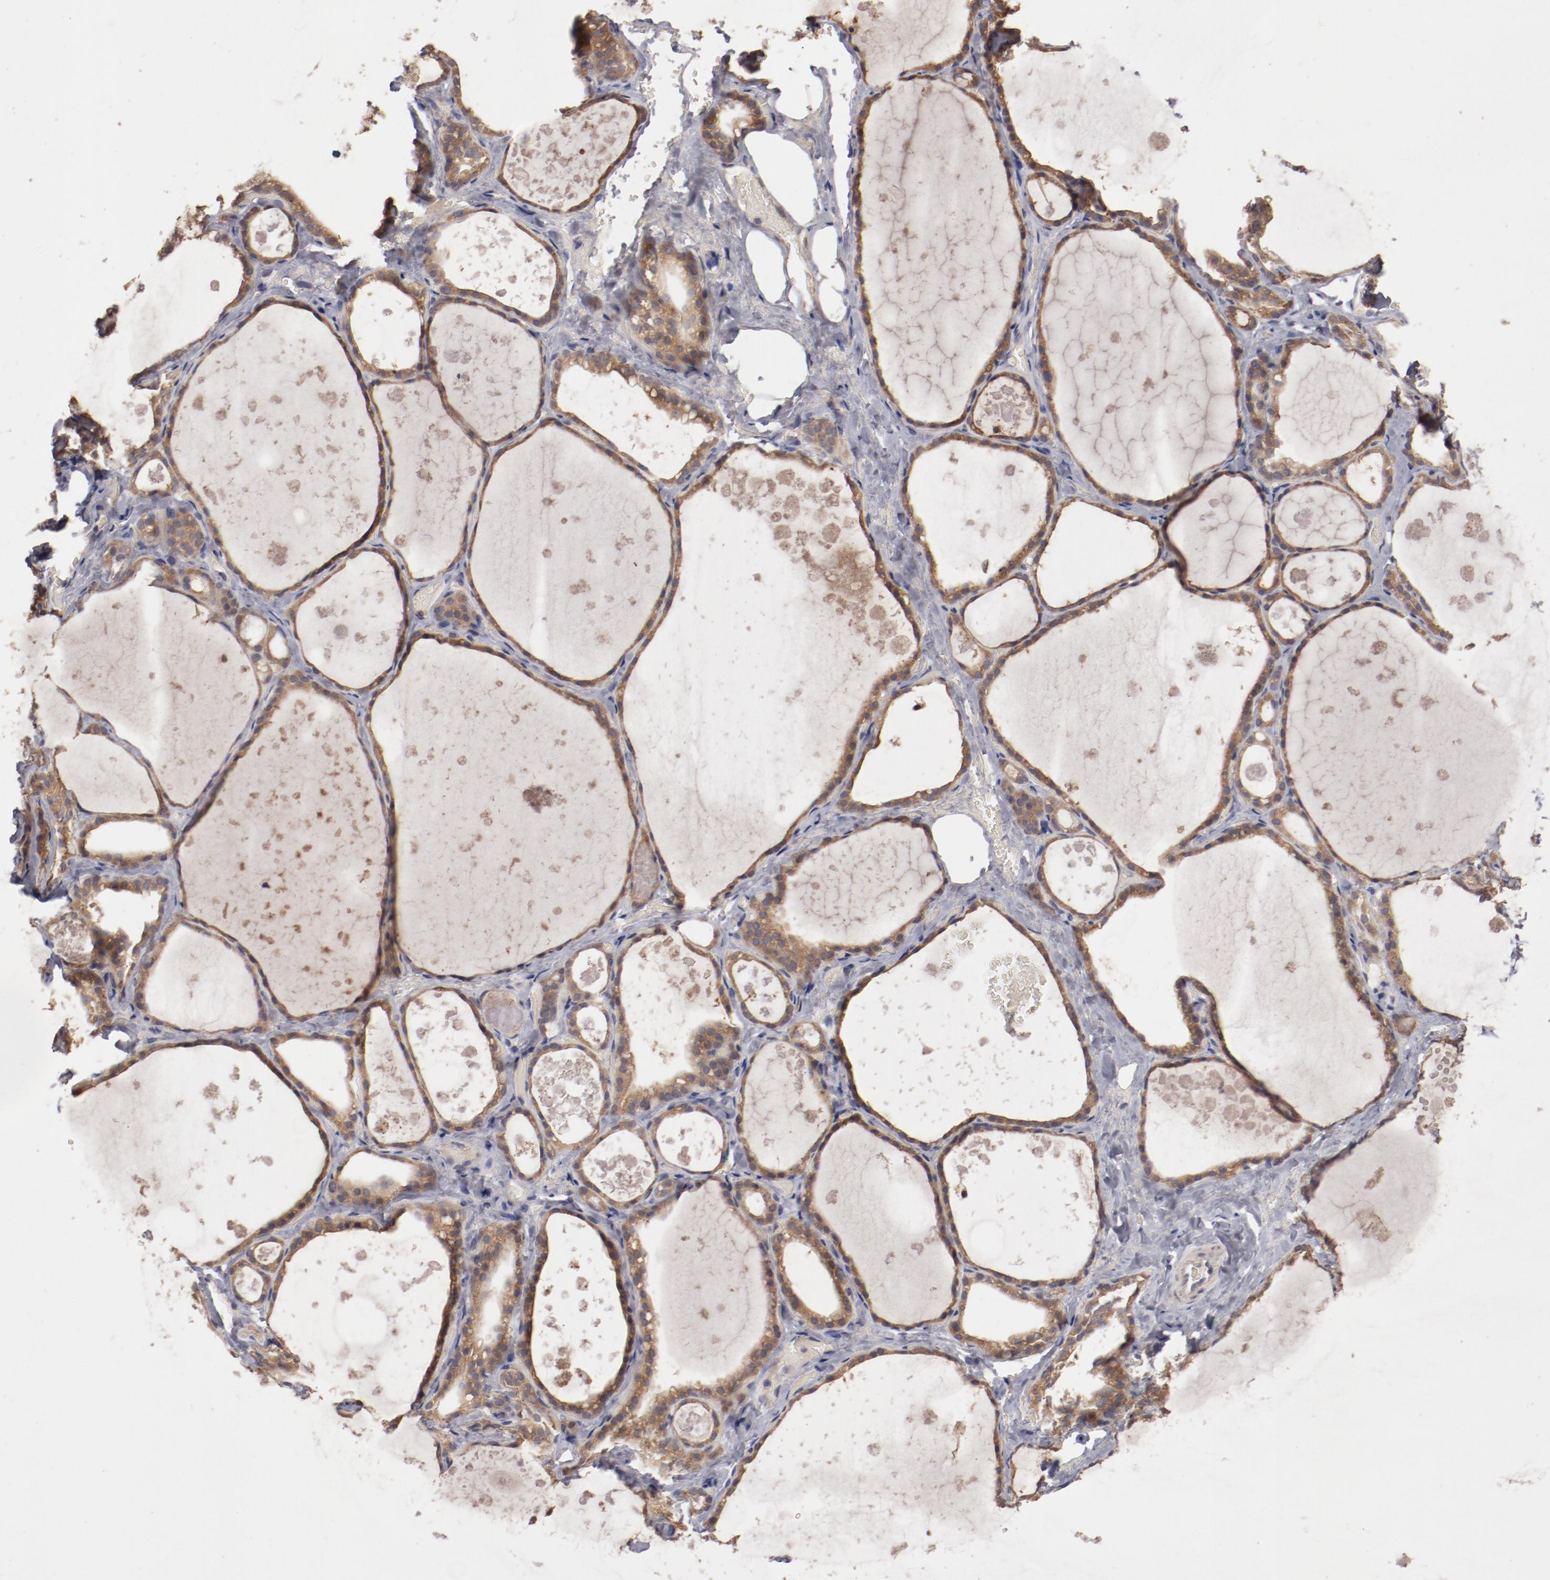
{"staining": {"intensity": "moderate", "quantity": ">75%", "location": "cytoplasmic/membranous"}, "tissue": "thyroid gland", "cell_type": "Glandular cells", "image_type": "normal", "snomed": [{"axis": "morphology", "description": "Normal tissue, NOS"}, {"axis": "topography", "description": "Thyroid gland"}], "caption": "High-magnification brightfield microscopy of unremarkable thyroid gland stained with DAB (3,3'-diaminobenzidine) (brown) and counterstained with hematoxylin (blue). glandular cells exhibit moderate cytoplasmic/membranous positivity is present in about>75% of cells. (DAB (3,3'-diaminobenzidine) = brown stain, brightfield microscopy at high magnification).", "gene": "LRRC75B", "patient": {"sex": "male", "age": 61}}